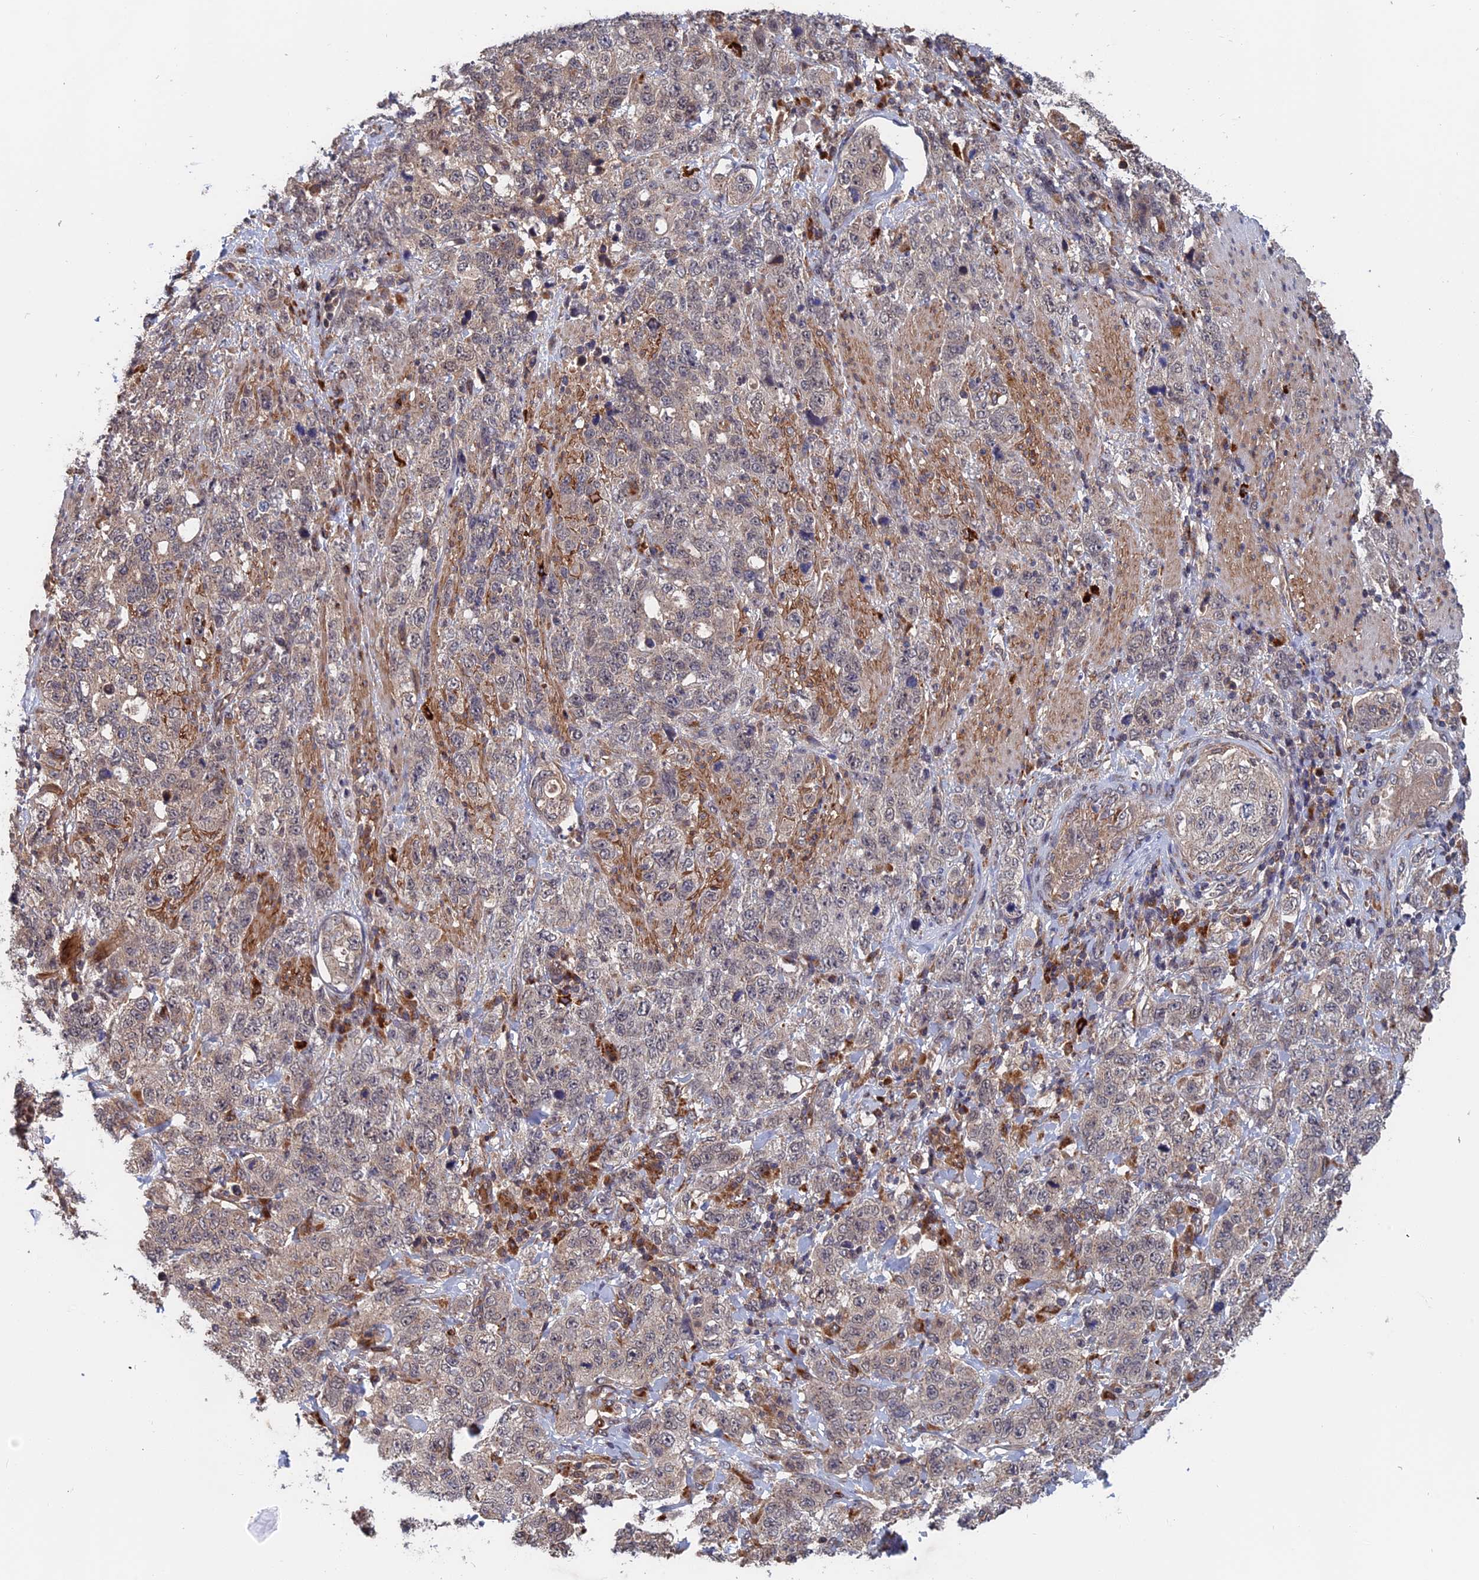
{"staining": {"intensity": "weak", "quantity": "<25%", "location": "cytoplasmic/membranous"}, "tissue": "stomach cancer", "cell_type": "Tumor cells", "image_type": "cancer", "snomed": [{"axis": "morphology", "description": "Adenocarcinoma, NOS"}, {"axis": "topography", "description": "Stomach"}], "caption": "Tumor cells show no significant positivity in stomach adenocarcinoma.", "gene": "TRAPPC2L", "patient": {"sex": "male", "age": 48}}